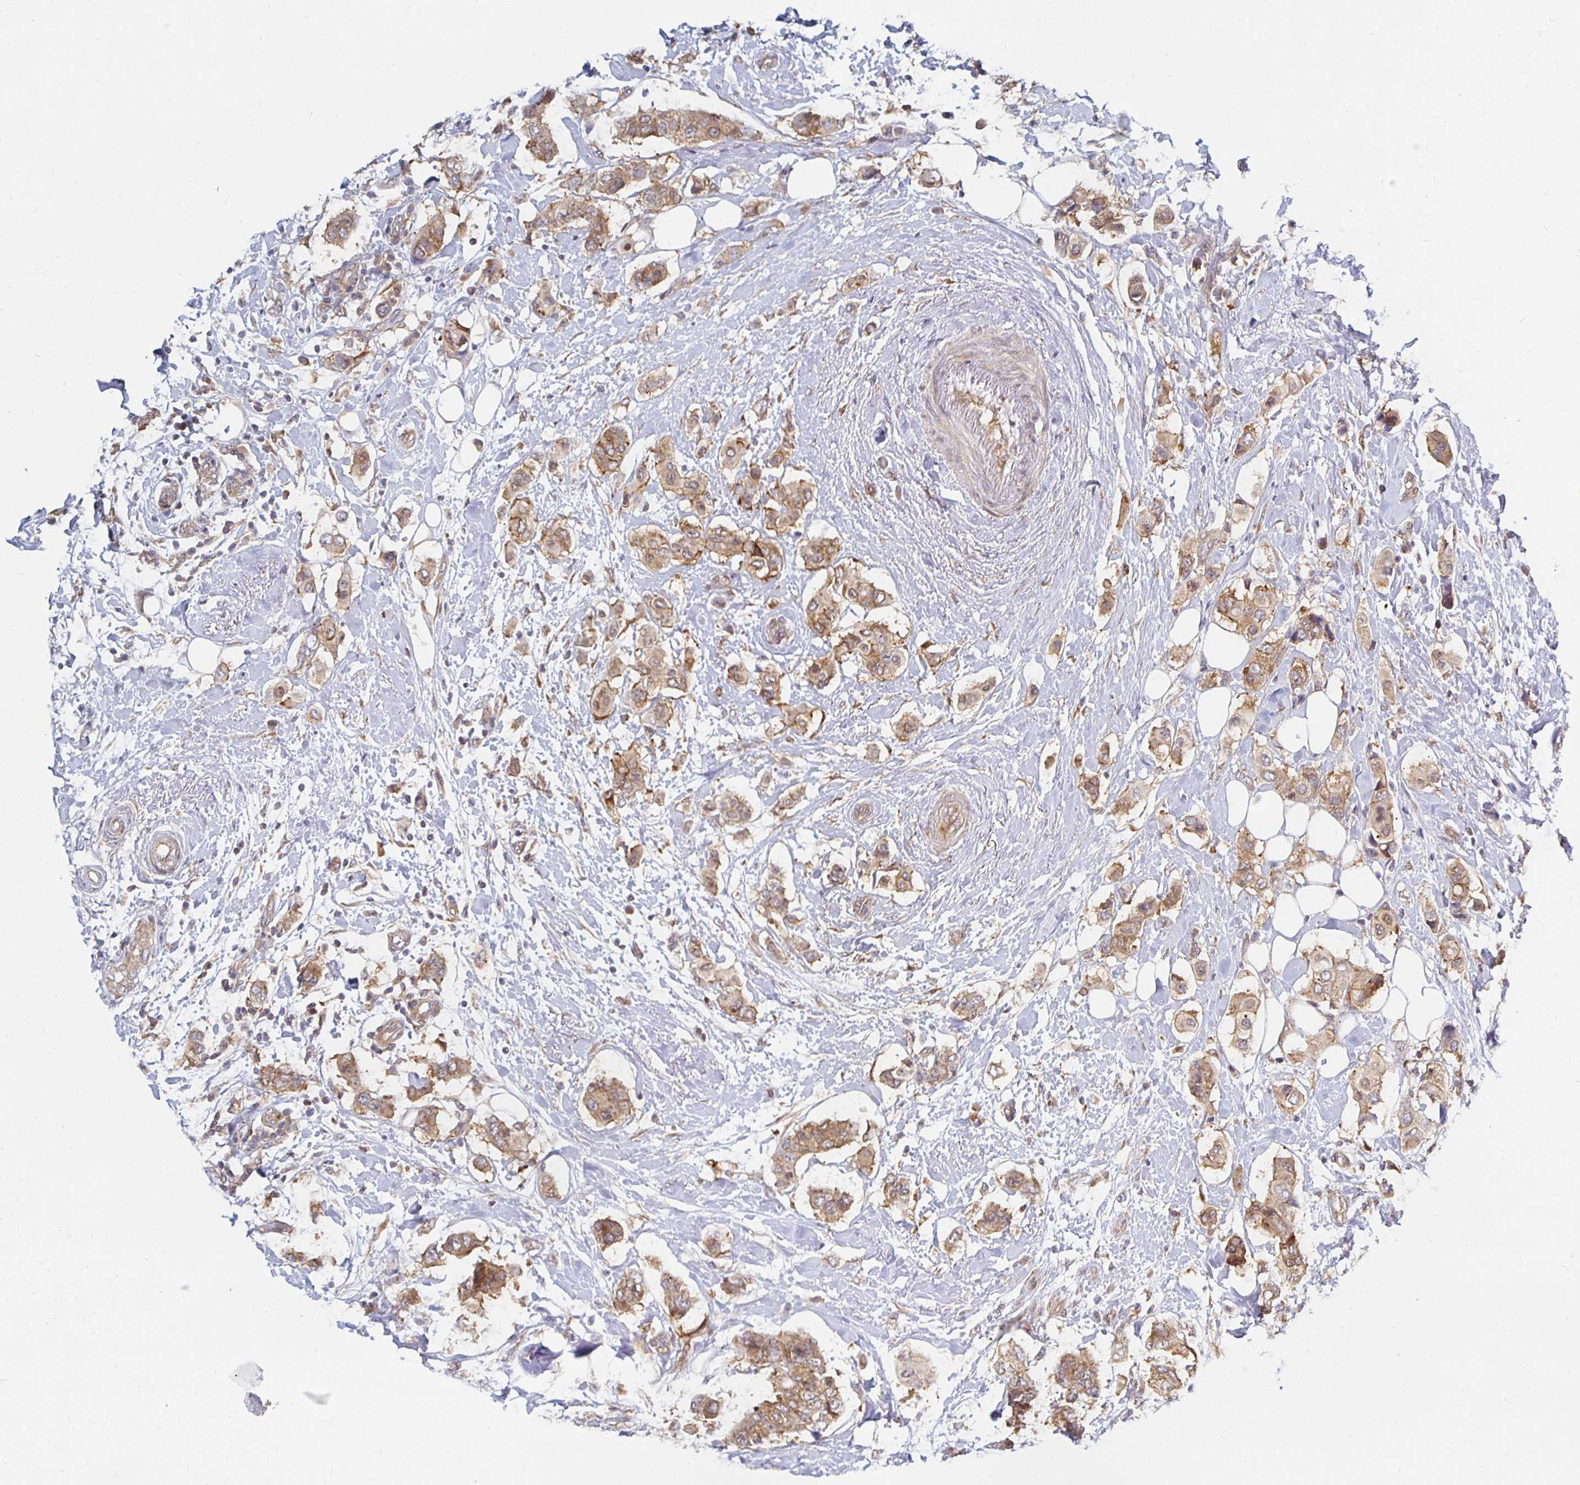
{"staining": {"intensity": "moderate", "quantity": ">75%", "location": "cytoplasmic/membranous"}, "tissue": "breast cancer", "cell_type": "Tumor cells", "image_type": "cancer", "snomed": [{"axis": "morphology", "description": "Lobular carcinoma"}, {"axis": "topography", "description": "Breast"}], "caption": "DAB immunohistochemical staining of human lobular carcinoma (breast) demonstrates moderate cytoplasmic/membranous protein expression in approximately >75% of tumor cells.", "gene": "PDAP1", "patient": {"sex": "female", "age": 51}}